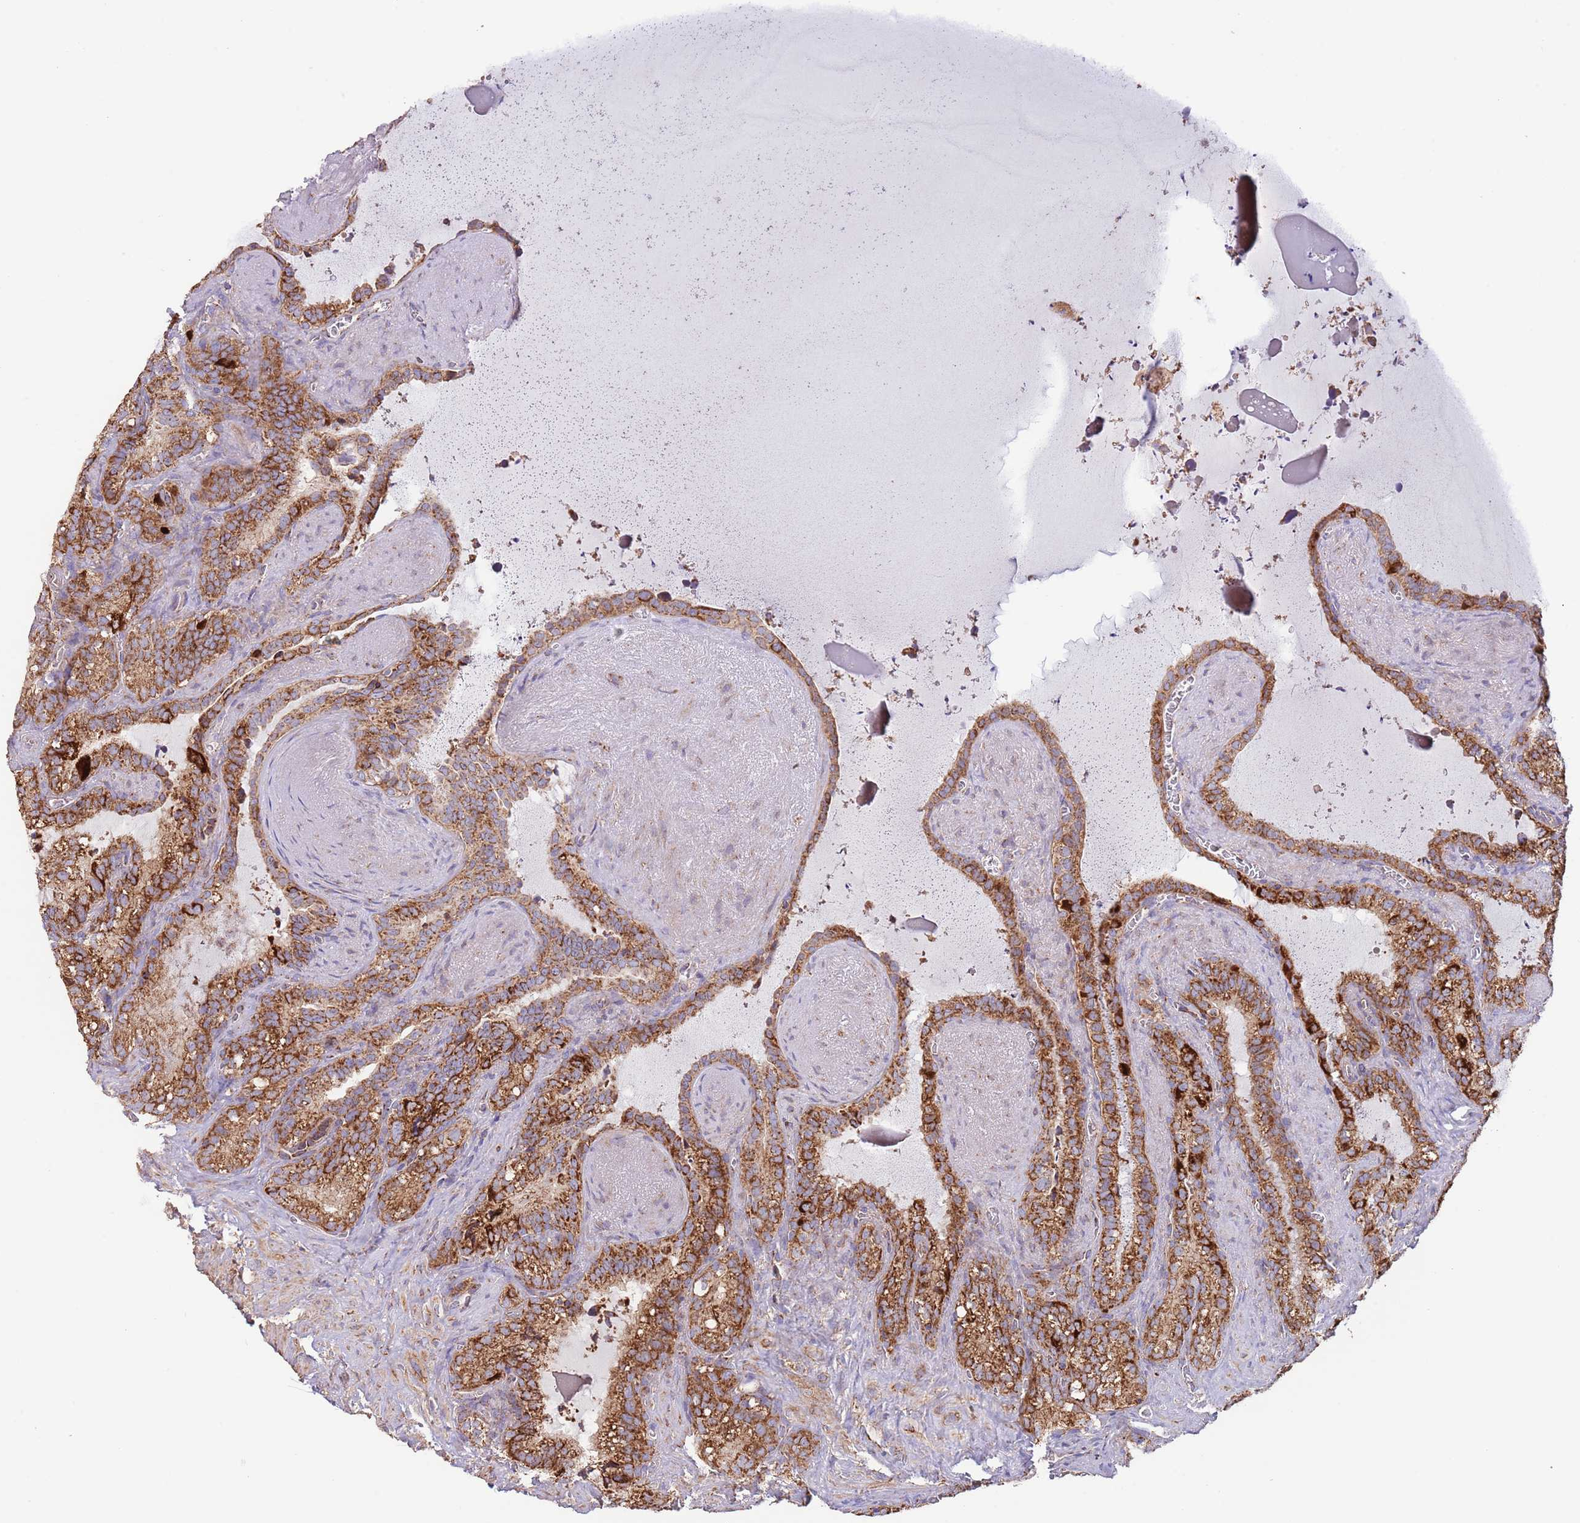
{"staining": {"intensity": "strong", "quantity": ">75%", "location": "cytoplasmic/membranous"}, "tissue": "seminal vesicle", "cell_type": "Glandular cells", "image_type": "normal", "snomed": [{"axis": "morphology", "description": "Normal tissue, NOS"}, {"axis": "topography", "description": "Prostate"}, {"axis": "topography", "description": "Seminal veicle"}], "caption": "A brown stain shows strong cytoplasmic/membranous positivity of a protein in glandular cells of benign seminal vesicle. The staining was performed using DAB, with brown indicating positive protein expression. Nuclei are stained blue with hematoxylin.", "gene": "DNAJA3", "patient": {"sex": "male", "age": 58}}